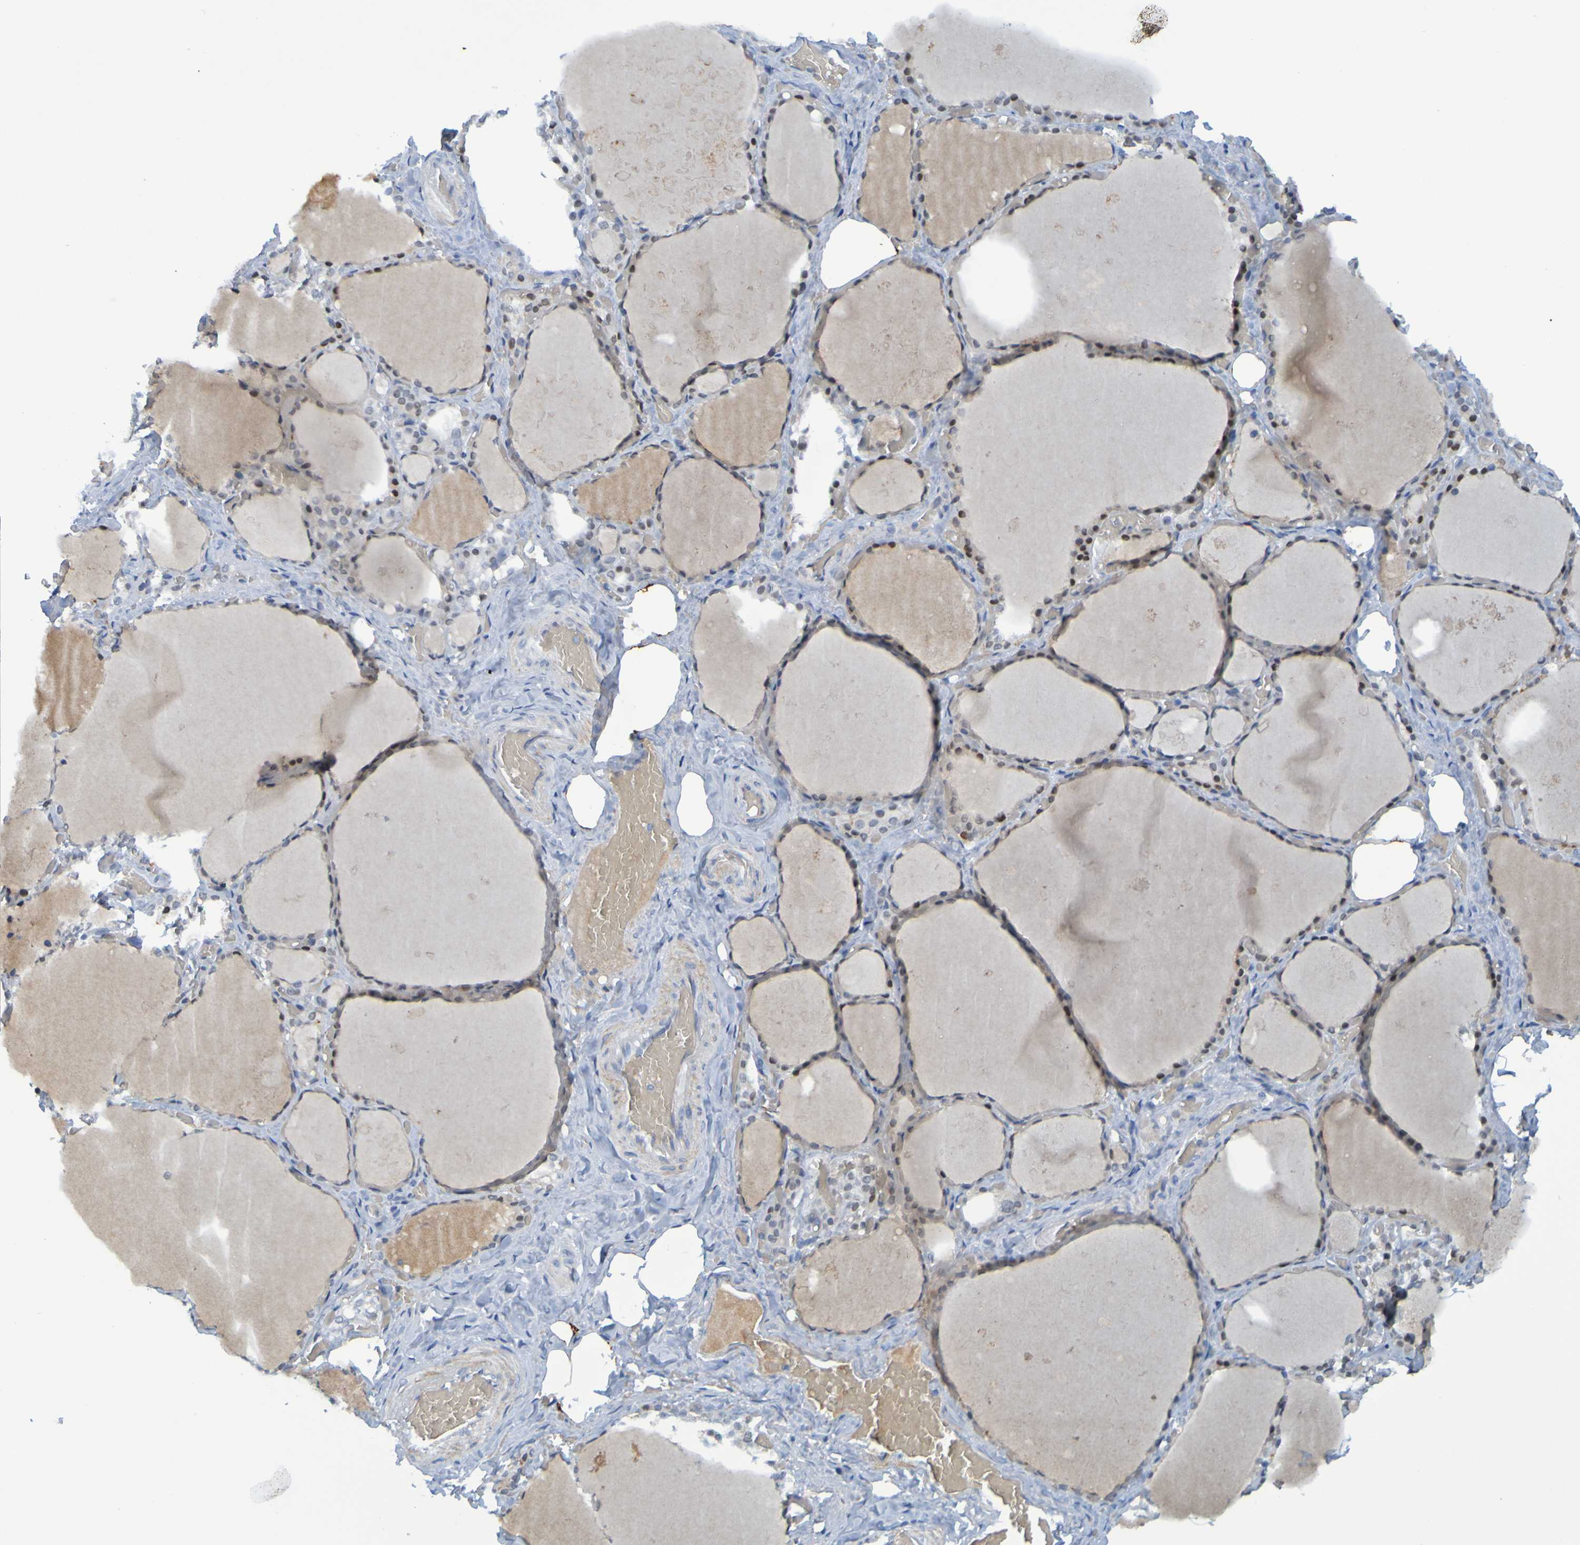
{"staining": {"intensity": "weak", "quantity": "<25%", "location": "nuclear"}, "tissue": "thyroid gland", "cell_type": "Glandular cells", "image_type": "normal", "snomed": [{"axis": "morphology", "description": "Normal tissue, NOS"}, {"axis": "topography", "description": "Thyroid gland"}], "caption": "The micrograph reveals no significant staining in glandular cells of thyroid gland. (DAB immunohistochemistry (IHC), high magnification).", "gene": "USP36", "patient": {"sex": "male", "age": 61}}